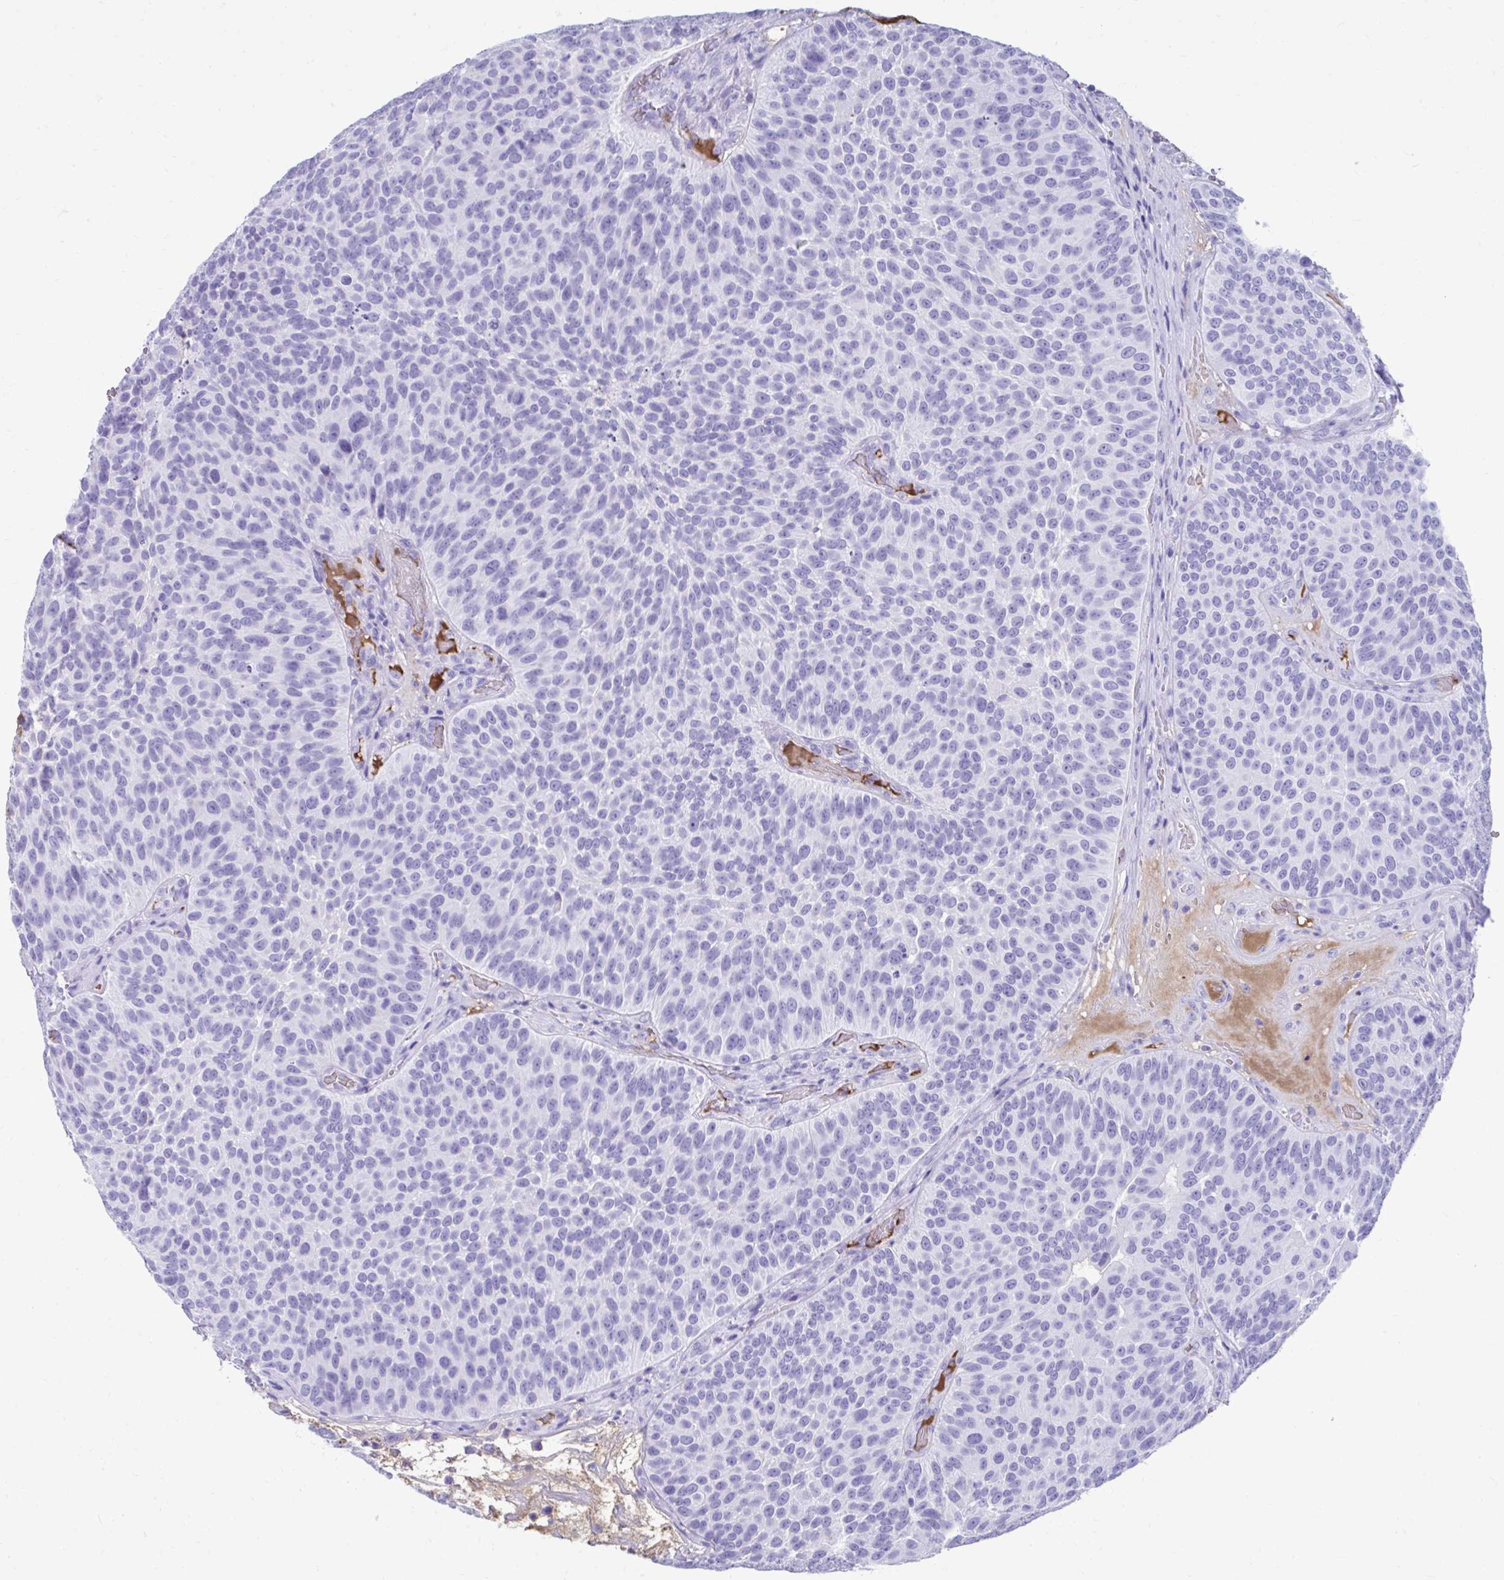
{"staining": {"intensity": "negative", "quantity": "none", "location": "none"}, "tissue": "urothelial cancer", "cell_type": "Tumor cells", "image_type": "cancer", "snomed": [{"axis": "morphology", "description": "Urothelial carcinoma, Low grade"}, {"axis": "topography", "description": "Urinary bladder"}], "caption": "A high-resolution image shows immunohistochemistry staining of urothelial cancer, which demonstrates no significant staining in tumor cells. Brightfield microscopy of IHC stained with DAB (brown) and hematoxylin (blue), captured at high magnification.", "gene": "SMIM9", "patient": {"sex": "male", "age": 76}}